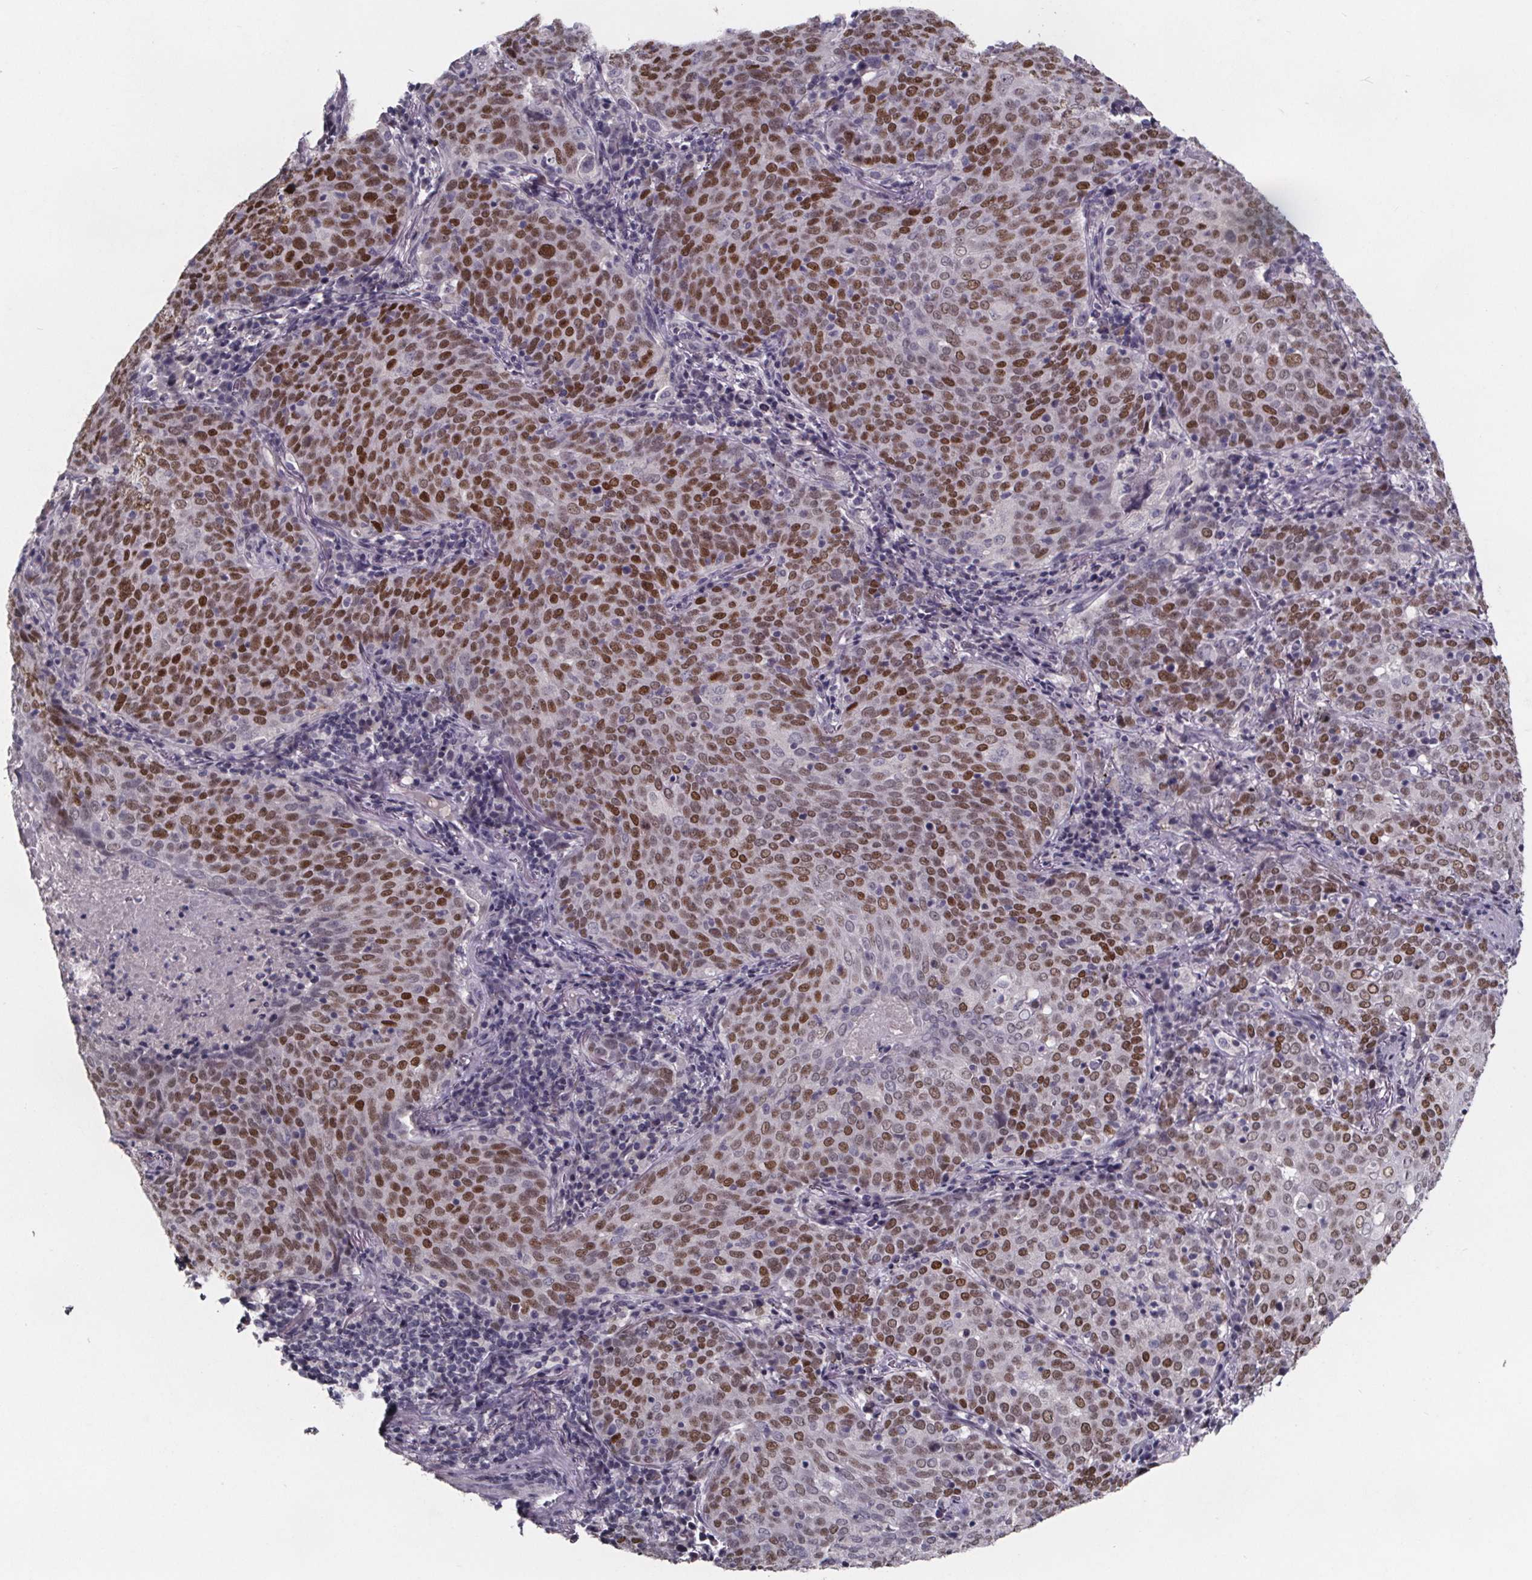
{"staining": {"intensity": "moderate", "quantity": ">75%", "location": "nuclear"}, "tissue": "lung cancer", "cell_type": "Tumor cells", "image_type": "cancer", "snomed": [{"axis": "morphology", "description": "Squamous cell carcinoma, NOS"}, {"axis": "topography", "description": "Lung"}], "caption": "Protein analysis of lung cancer tissue displays moderate nuclear staining in approximately >75% of tumor cells.", "gene": "AR", "patient": {"sex": "male", "age": 82}}